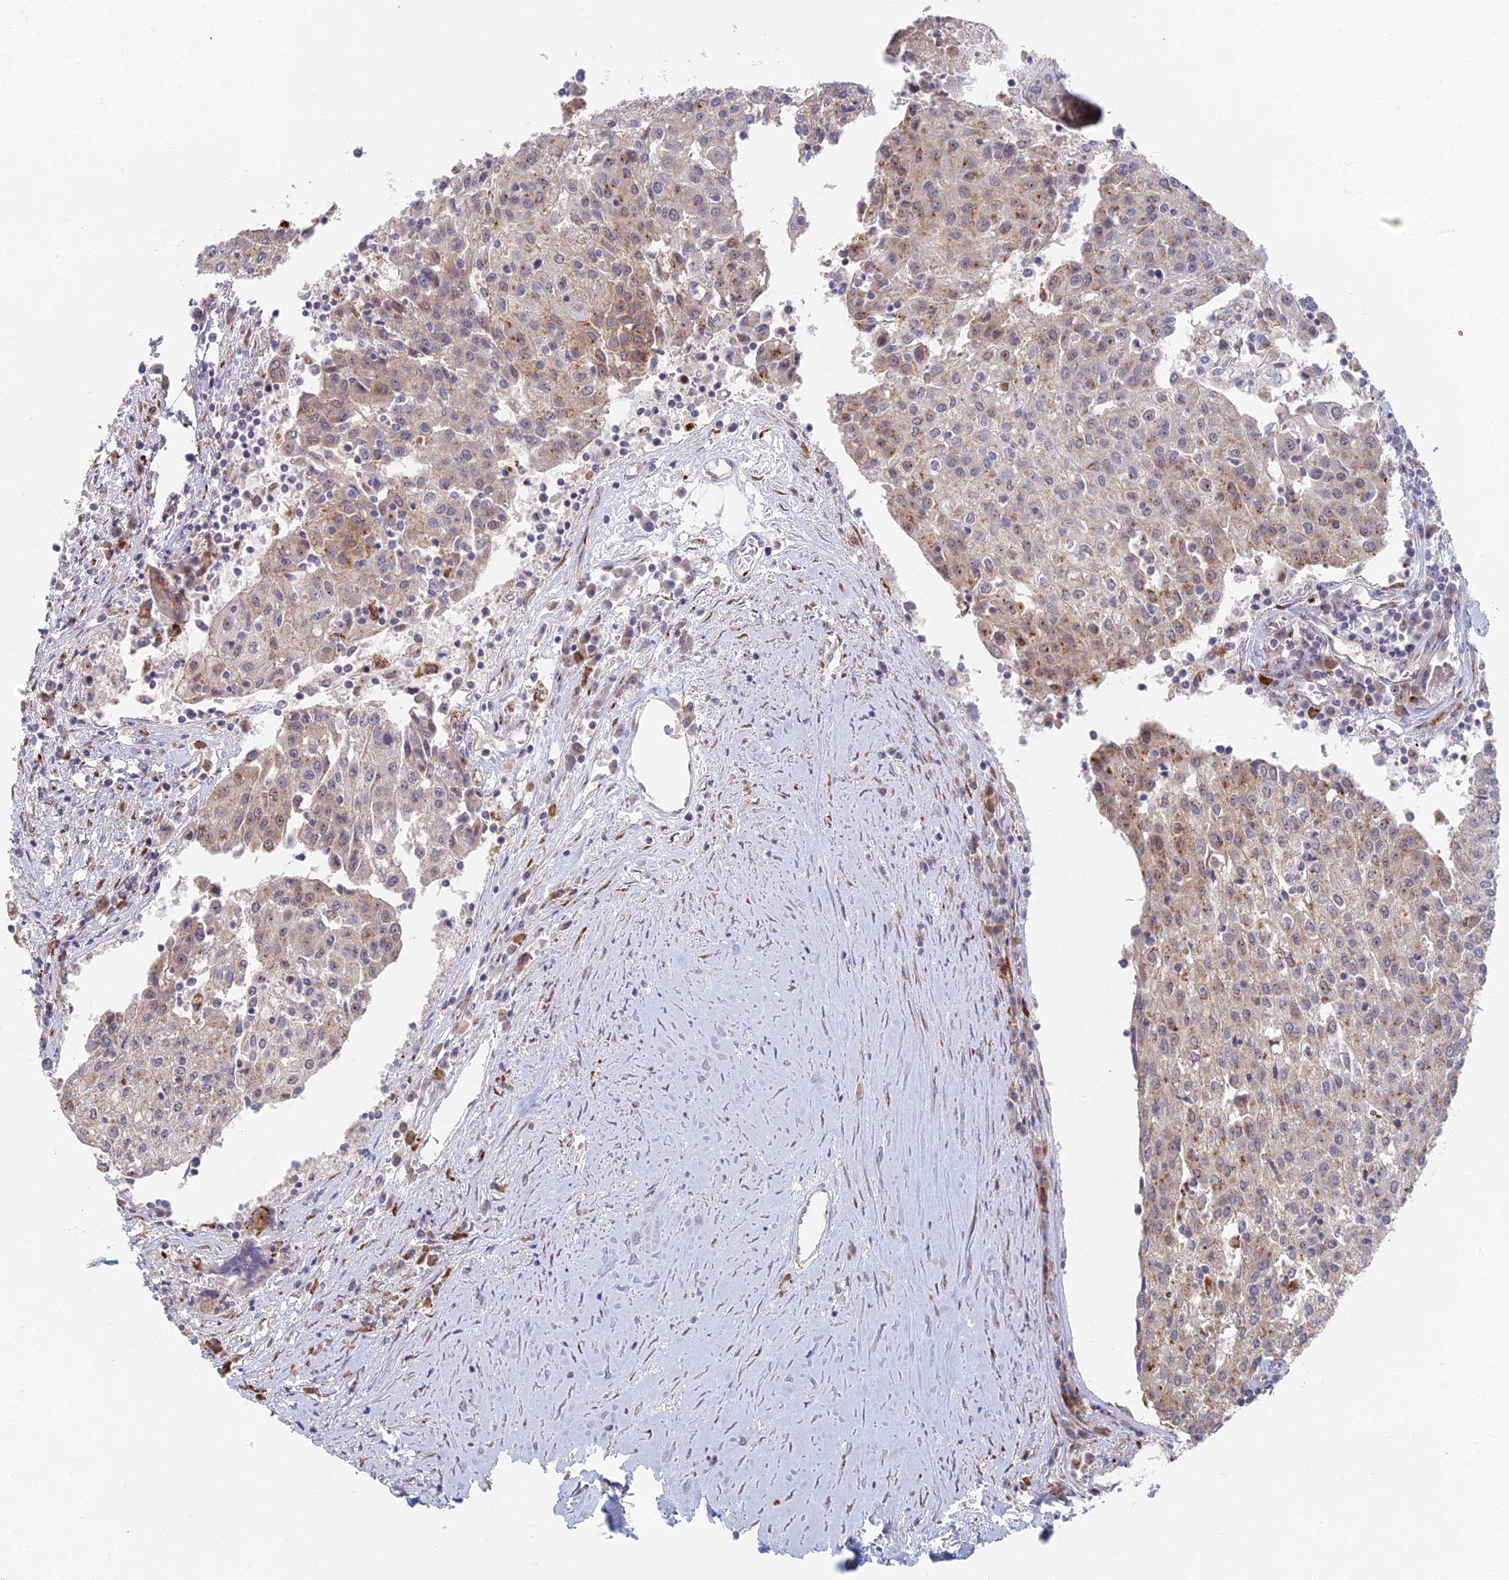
{"staining": {"intensity": "weak", "quantity": ">75%", "location": "cytoplasmic/membranous"}, "tissue": "urothelial cancer", "cell_type": "Tumor cells", "image_type": "cancer", "snomed": [{"axis": "morphology", "description": "Urothelial carcinoma, High grade"}, {"axis": "topography", "description": "Urinary bladder"}], "caption": "Immunohistochemistry (DAB) staining of urothelial cancer shows weak cytoplasmic/membranous protein staining in approximately >75% of tumor cells.", "gene": "GPATCH1", "patient": {"sex": "female", "age": 85}}